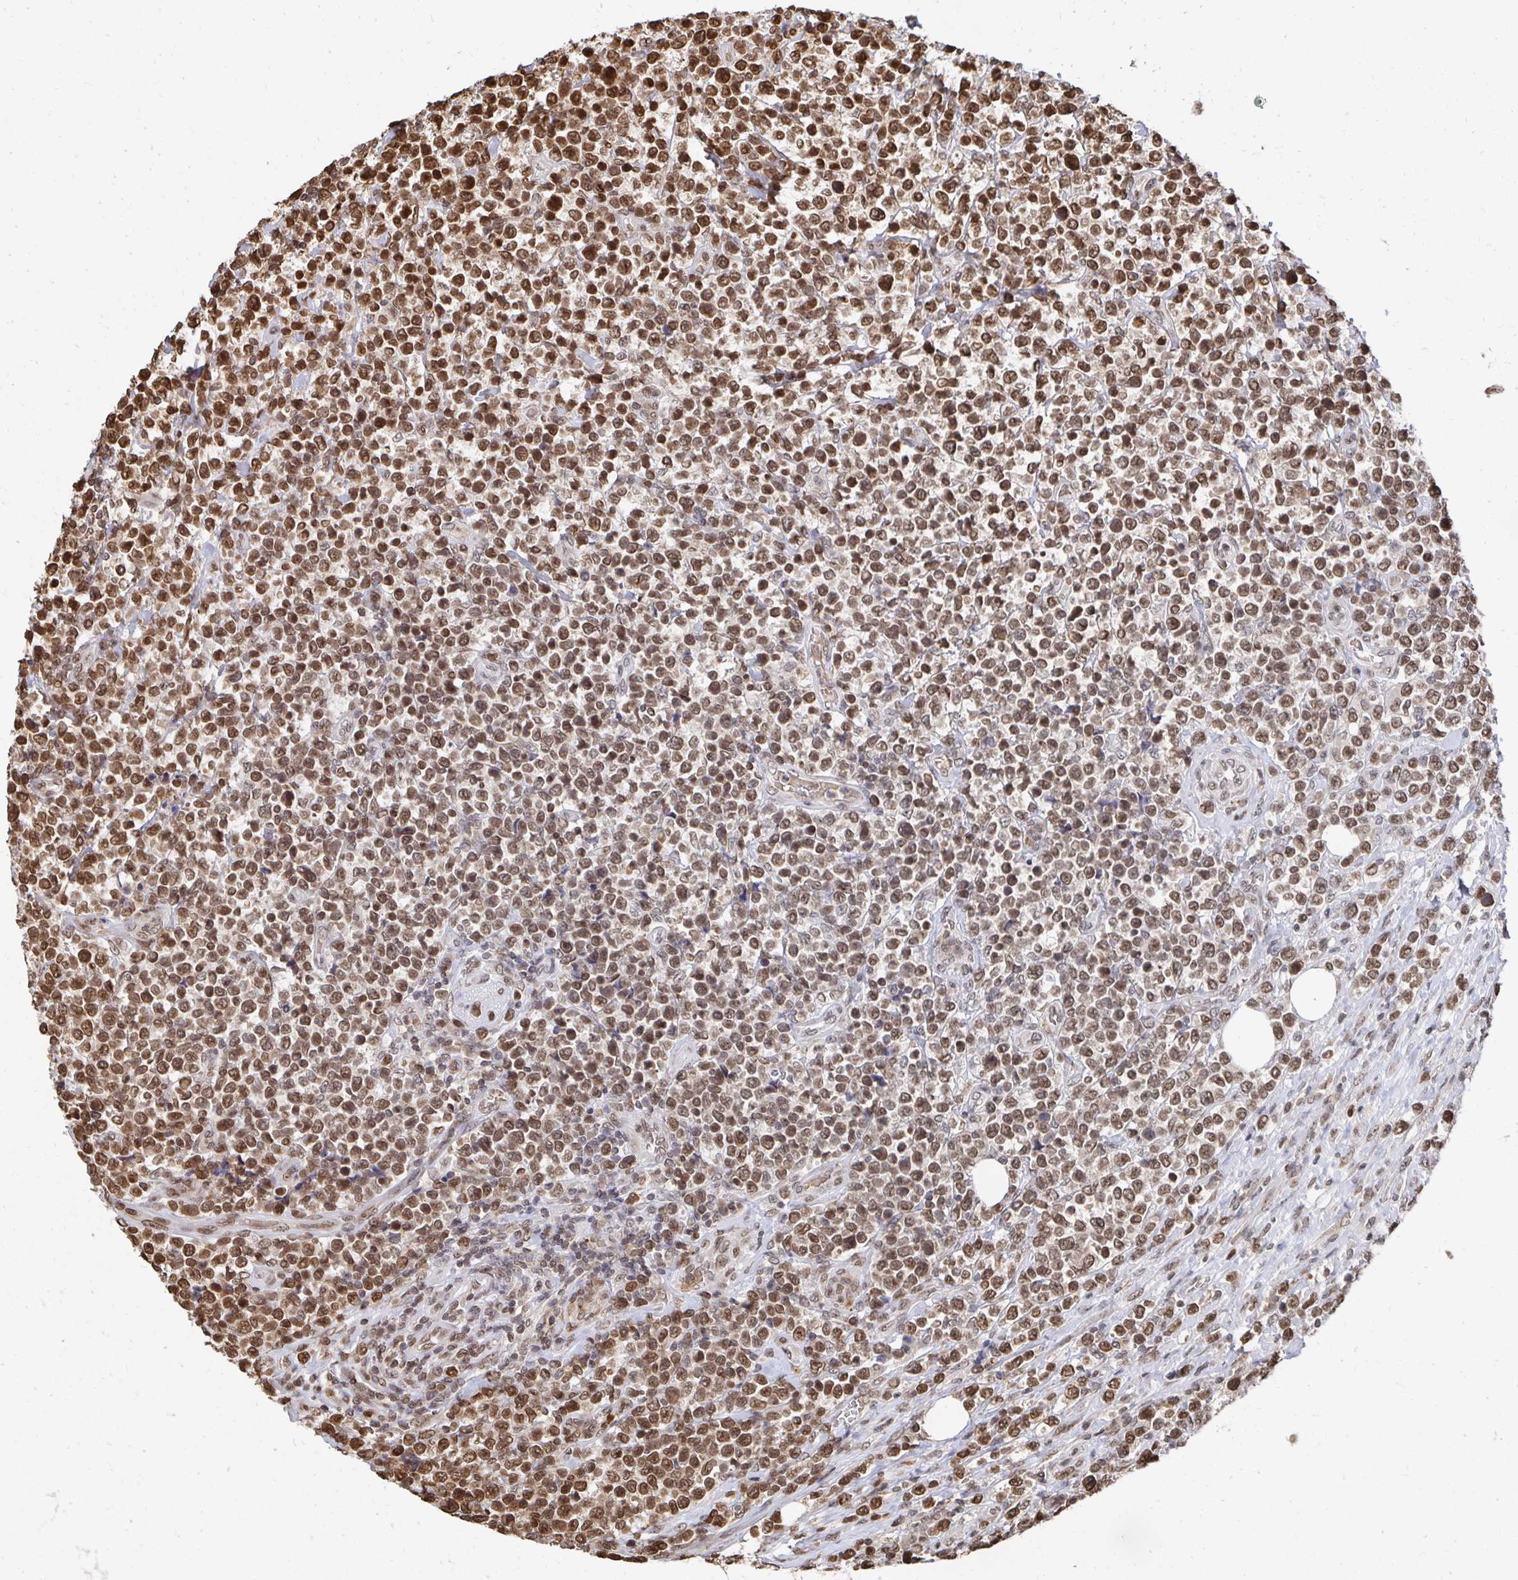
{"staining": {"intensity": "moderate", "quantity": ">75%", "location": "nuclear"}, "tissue": "lymphoma", "cell_type": "Tumor cells", "image_type": "cancer", "snomed": [{"axis": "morphology", "description": "Malignant lymphoma, non-Hodgkin's type, High grade"}, {"axis": "topography", "description": "Soft tissue"}], "caption": "Immunohistochemical staining of lymphoma exhibits moderate nuclear protein staining in approximately >75% of tumor cells. (Stains: DAB in brown, nuclei in blue, Microscopy: brightfield microscopy at high magnification).", "gene": "GTF3C6", "patient": {"sex": "female", "age": 56}}